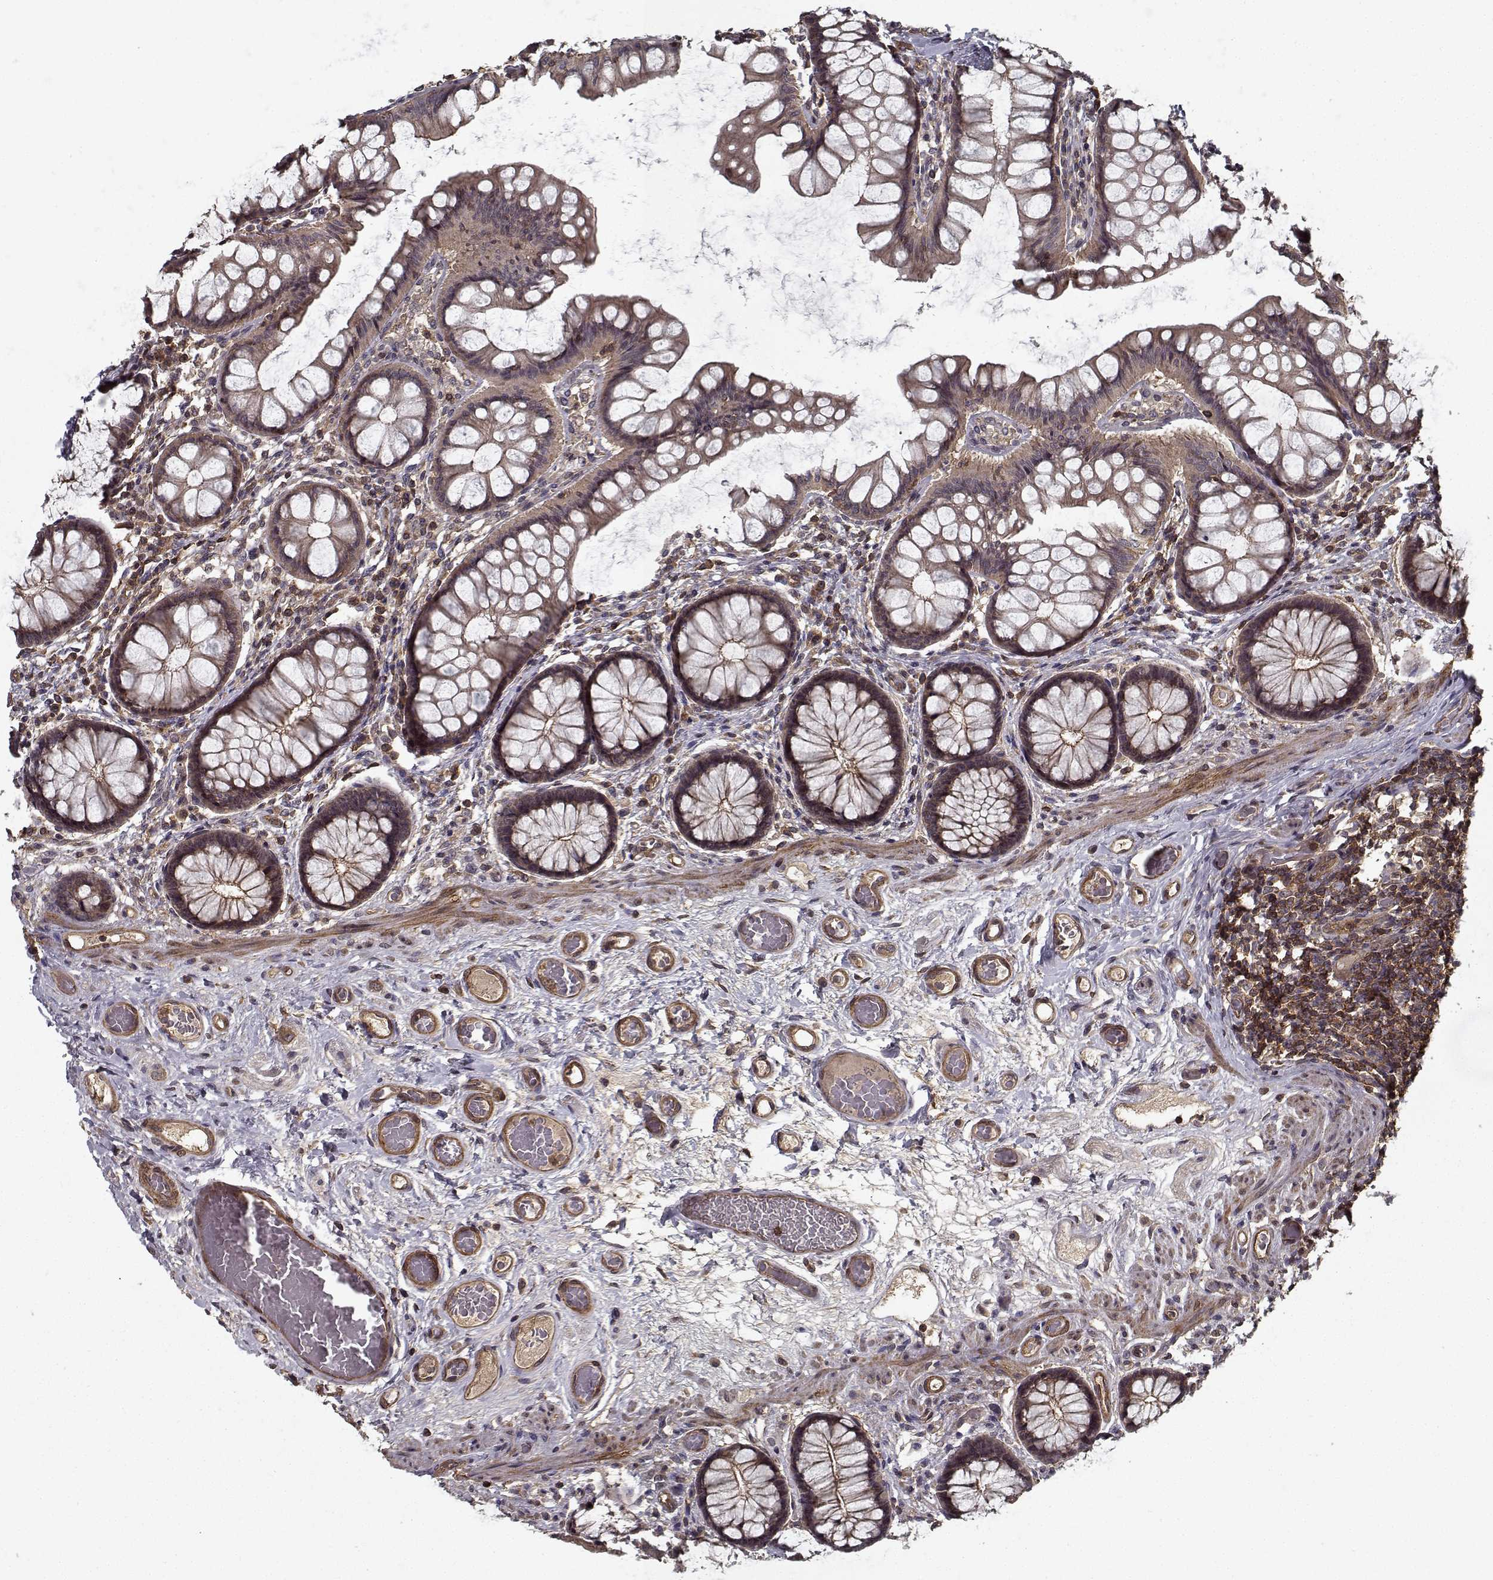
{"staining": {"intensity": "strong", "quantity": ">75%", "location": "cytoplasmic/membranous"}, "tissue": "colon", "cell_type": "Endothelial cells", "image_type": "normal", "snomed": [{"axis": "morphology", "description": "Normal tissue, NOS"}, {"axis": "topography", "description": "Colon"}], "caption": "A brown stain shows strong cytoplasmic/membranous staining of a protein in endothelial cells of unremarkable human colon.", "gene": "PPP1R12A", "patient": {"sex": "female", "age": 65}}